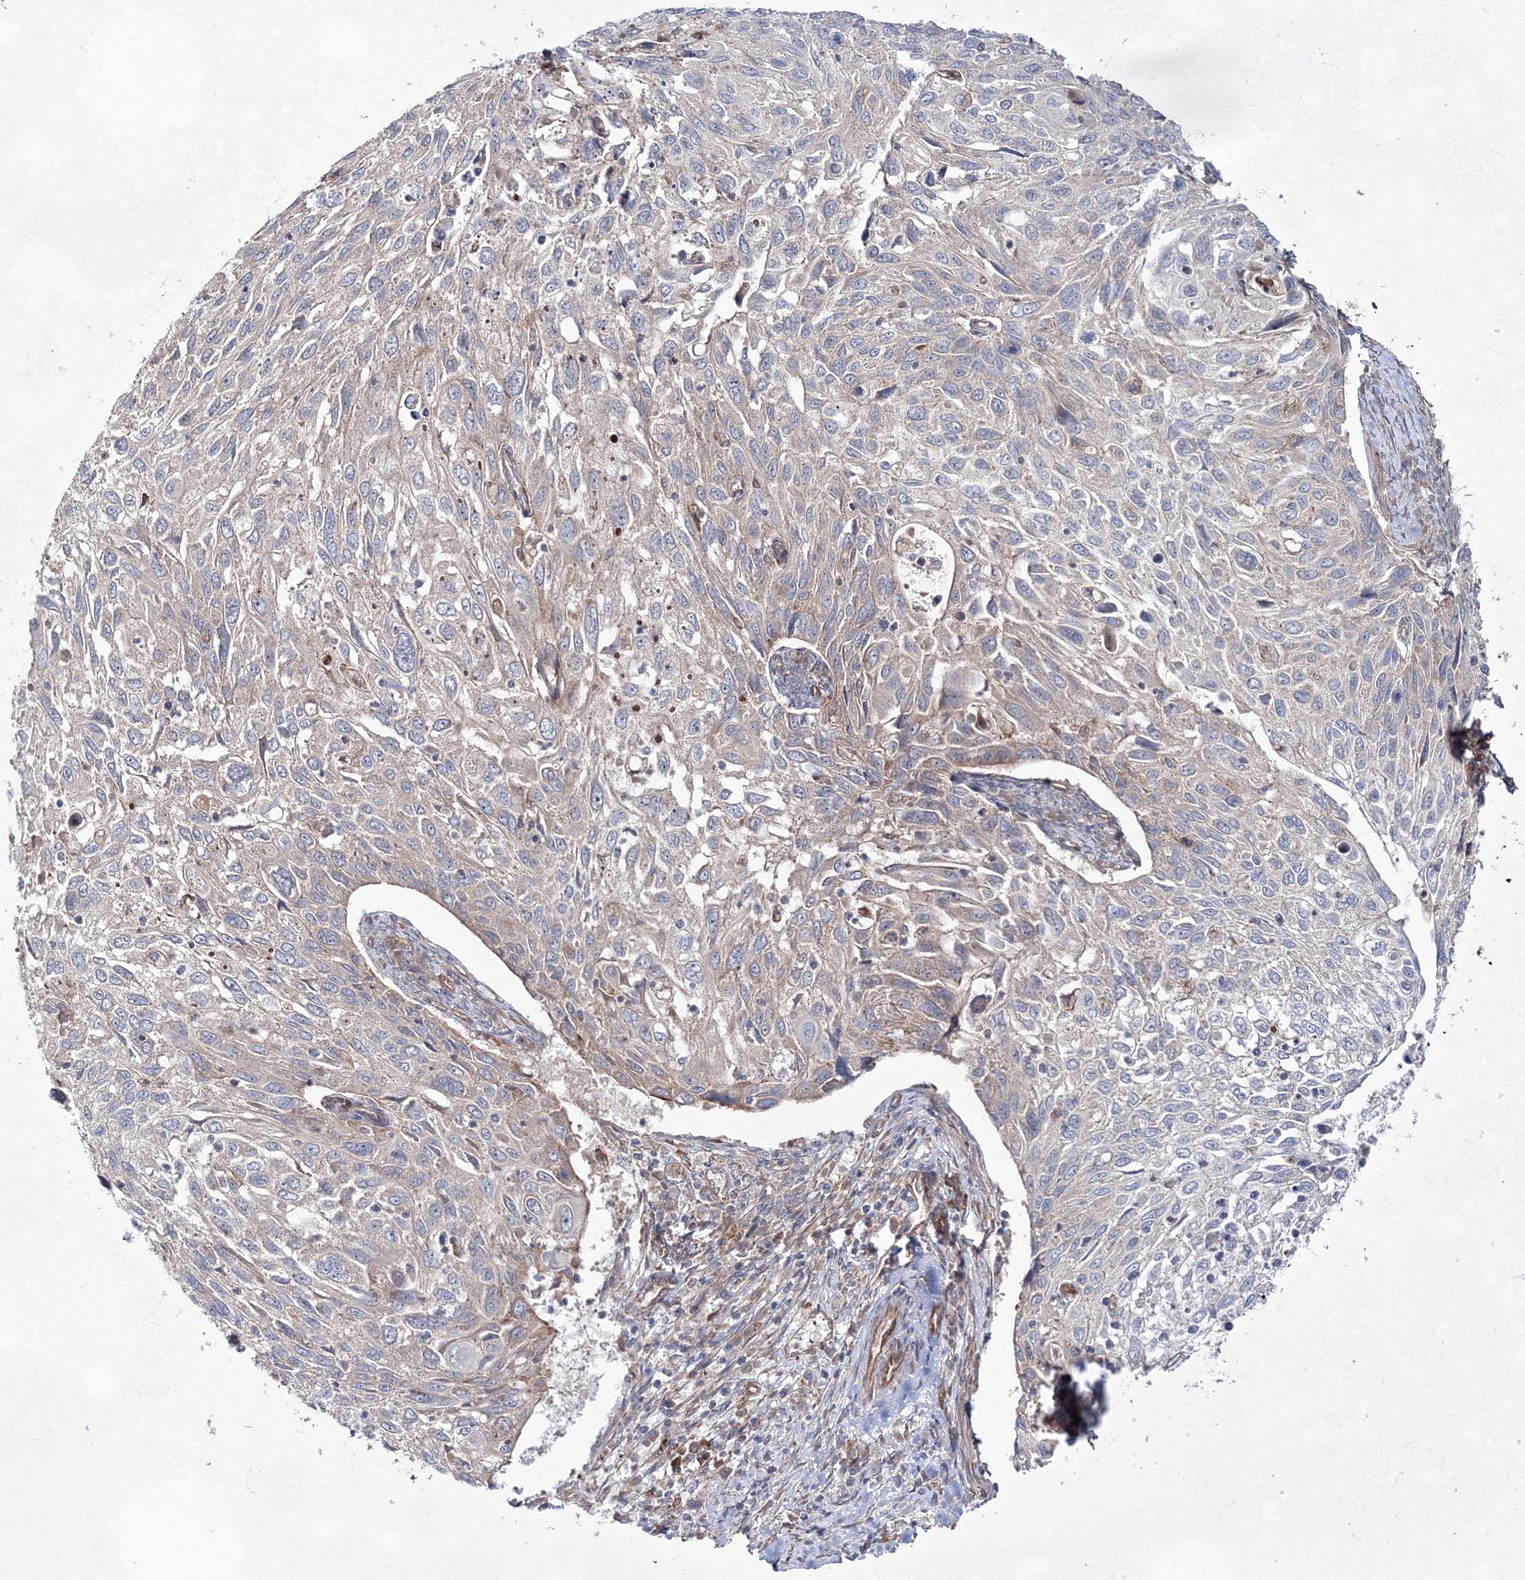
{"staining": {"intensity": "weak", "quantity": "<25%", "location": "cytoplasmic/membranous"}, "tissue": "cervical cancer", "cell_type": "Tumor cells", "image_type": "cancer", "snomed": [{"axis": "morphology", "description": "Squamous cell carcinoma, NOS"}, {"axis": "topography", "description": "Cervix"}], "caption": "An IHC photomicrograph of cervical squamous cell carcinoma is shown. There is no staining in tumor cells of cervical squamous cell carcinoma.", "gene": "EXOC6", "patient": {"sex": "female", "age": 70}}